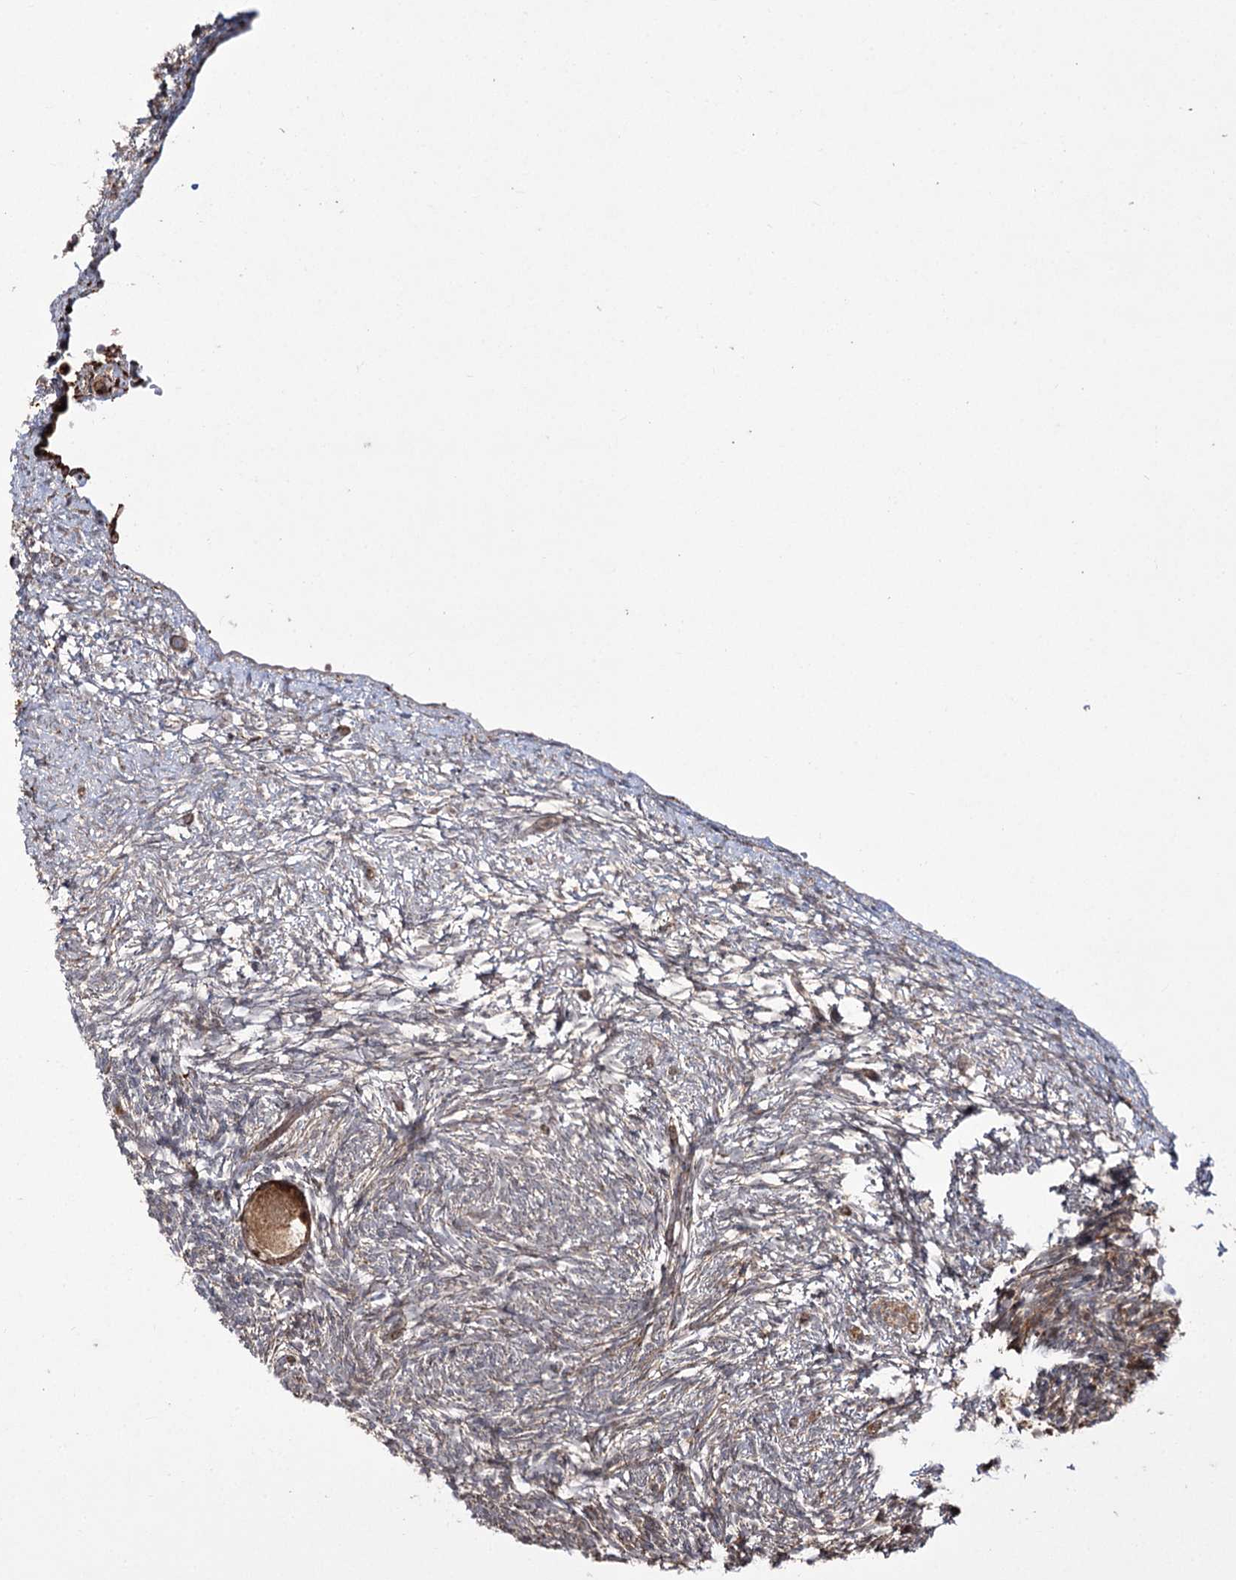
{"staining": {"intensity": "moderate", "quantity": ">75%", "location": "cytoplasmic/membranous"}, "tissue": "ovary", "cell_type": "Follicle cells", "image_type": "normal", "snomed": [{"axis": "morphology", "description": "Normal tissue, NOS"}, {"axis": "topography", "description": "Ovary"}], "caption": "Unremarkable ovary reveals moderate cytoplasmic/membranous expression in approximately >75% of follicle cells.", "gene": "FANCL", "patient": {"sex": "female", "age": 34}}